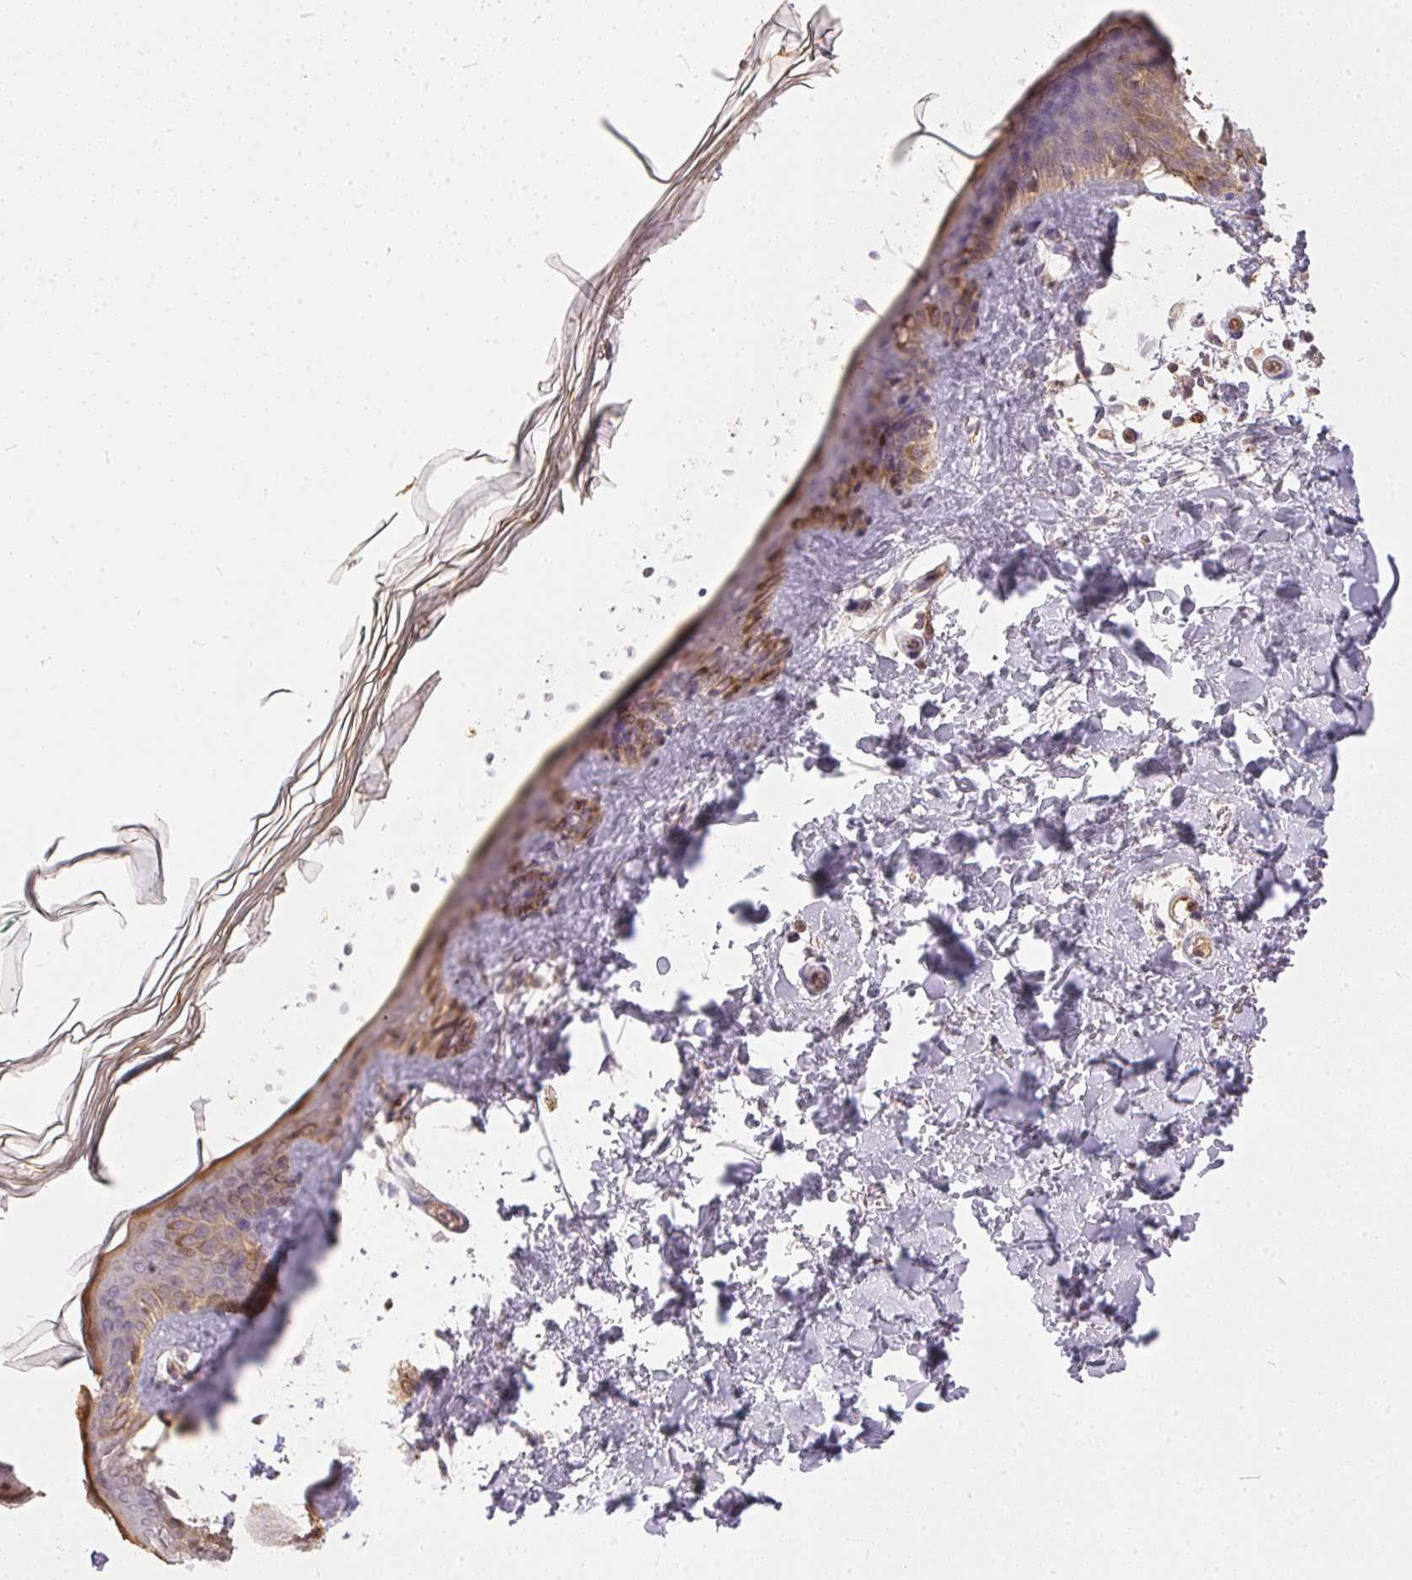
{"staining": {"intensity": "negative", "quantity": "none", "location": "none"}, "tissue": "skin", "cell_type": "Fibroblasts", "image_type": "normal", "snomed": [{"axis": "morphology", "description": "Normal tissue, NOS"}, {"axis": "topography", "description": "Skin"}, {"axis": "topography", "description": "Peripheral nerve tissue"}], "caption": "Immunohistochemical staining of normal skin shows no significant expression in fibroblasts. The staining is performed using DAB brown chromogen with nuclei counter-stained in using hematoxylin.", "gene": "BLMH", "patient": {"sex": "female", "age": 45}}